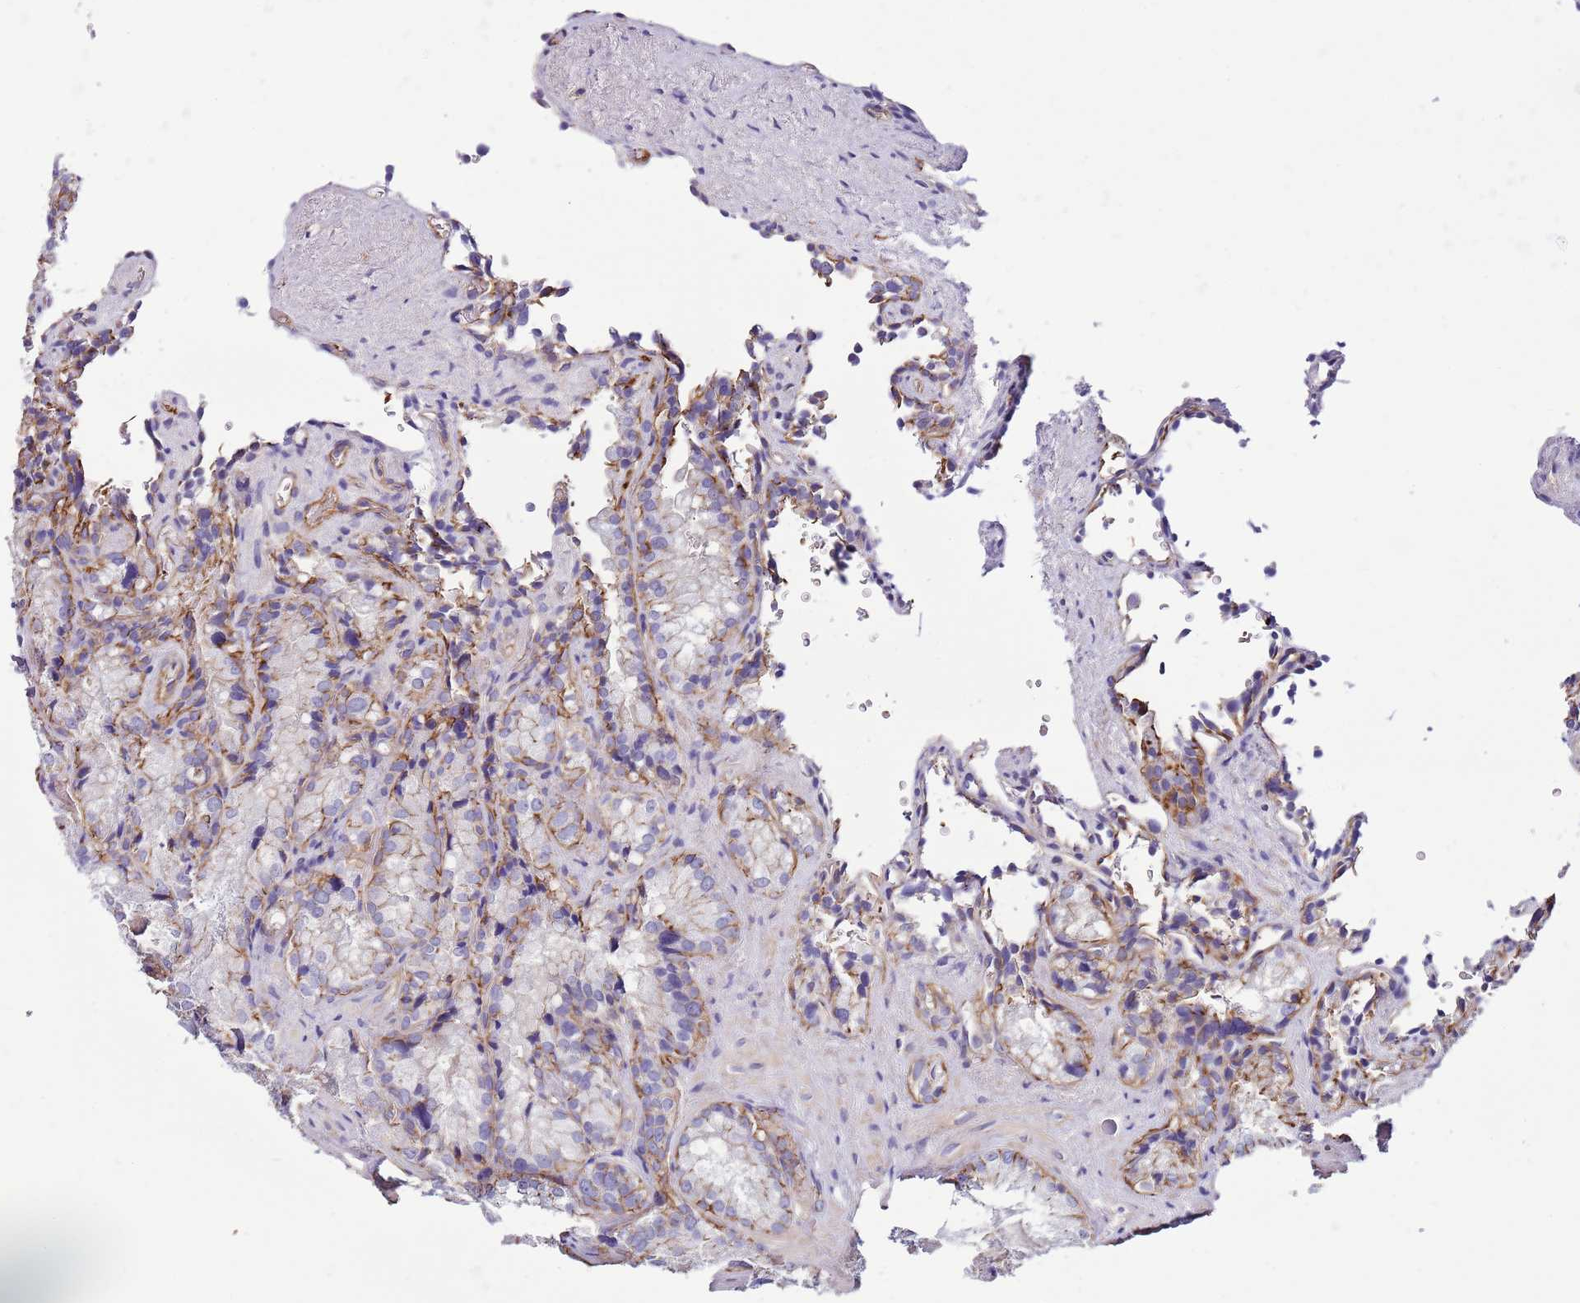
{"staining": {"intensity": "weak", "quantity": "25%-75%", "location": "cytoplasmic/membranous"}, "tissue": "seminal vesicle", "cell_type": "Glandular cells", "image_type": "normal", "snomed": [{"axis": "morphology", "description": "Normal tissue, NOS"}, {"axis": "topography", "description": "Seminal veicle"}], "caption": "Immunohistochemical staining of normal seminal vesicle demonstrates 25%-75% levels of weak cytoplasmic/membranous protein positivity in about 25%-75% of glandular cells.", "gene": "GFRAL", "patient": {"sex": "male", "age": 62}}